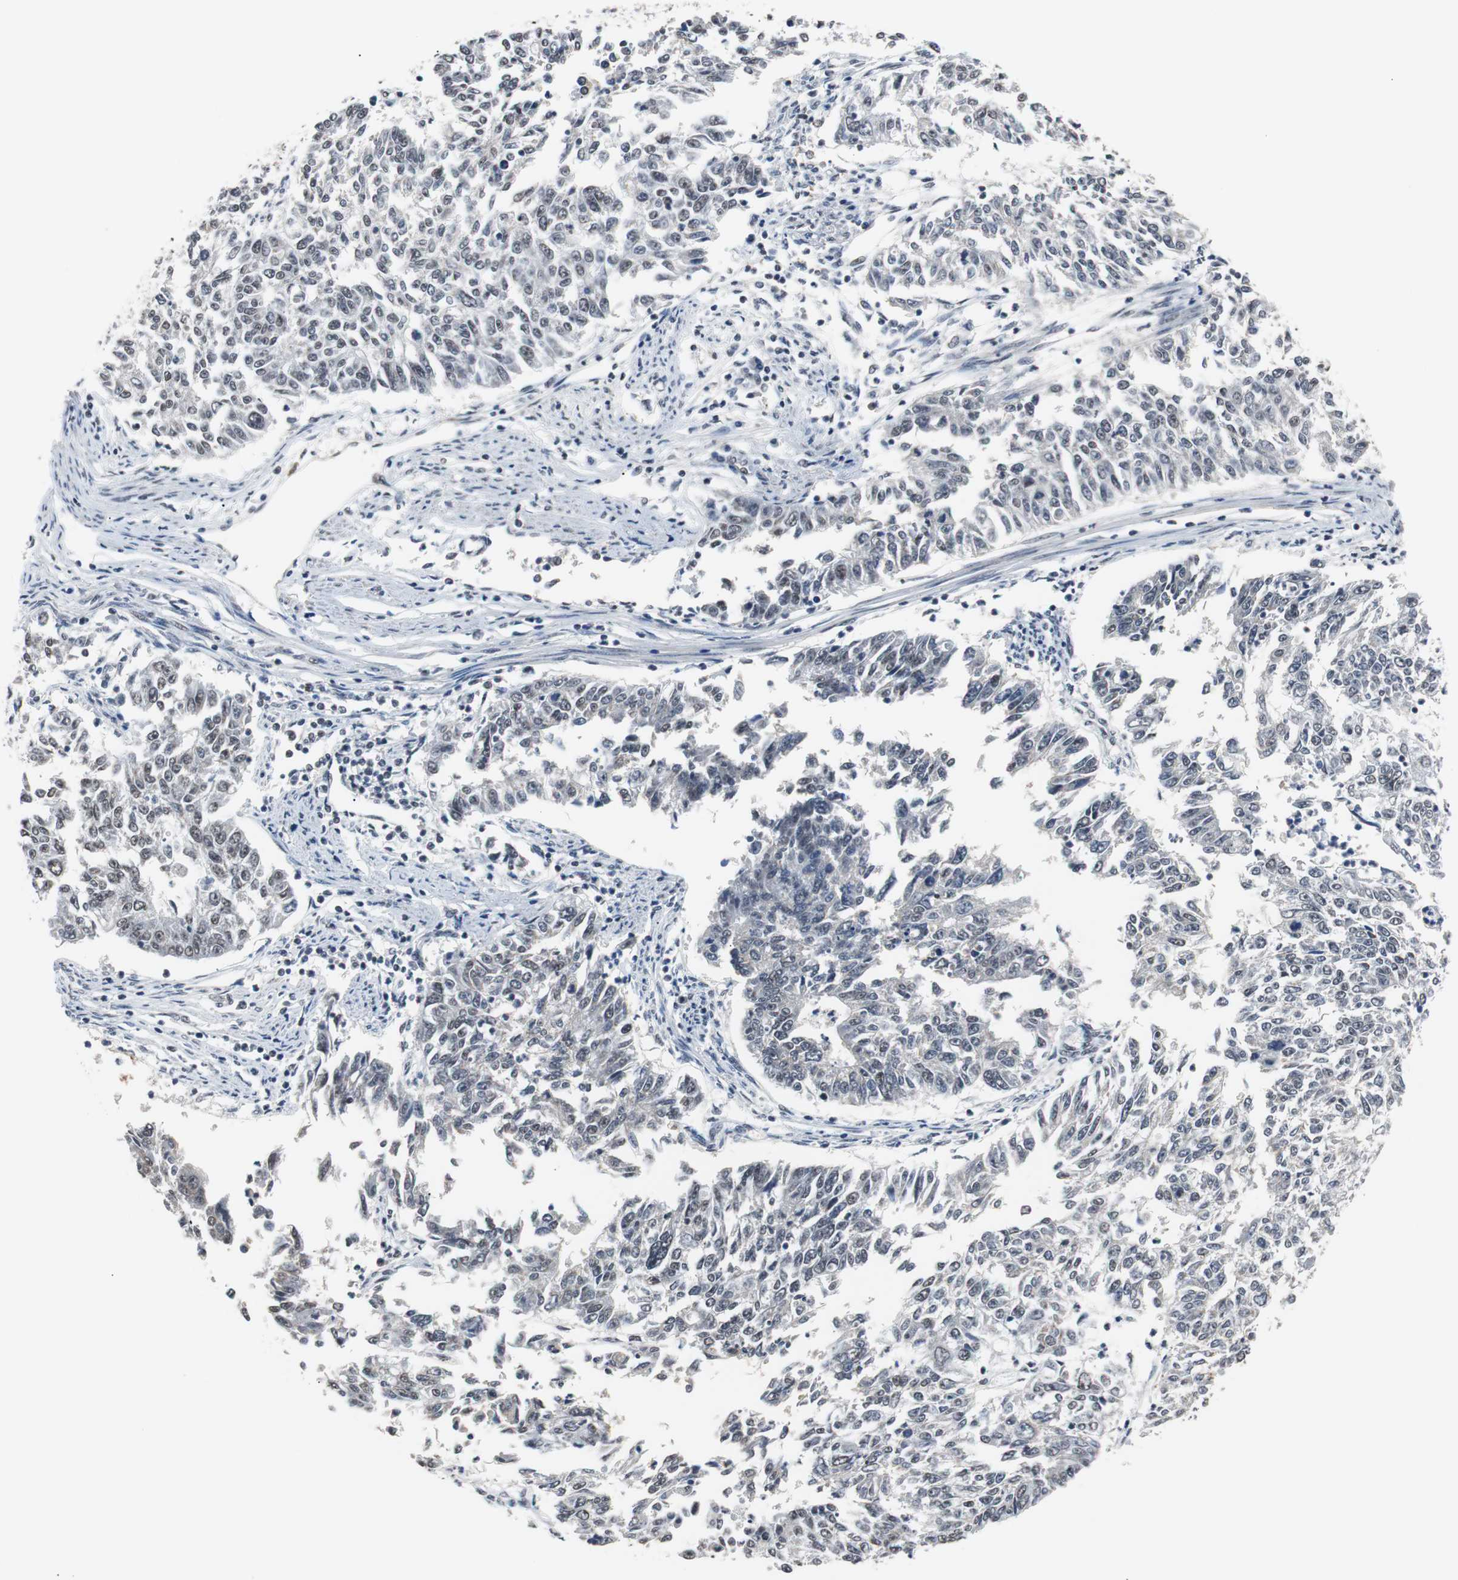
{"staining": {"intensity": "moderate", "quantity": "25%-75%", "location": "nuclear"}, "tissue": "endometrial cancer", "cell_type": "Tumor cells", "image_type": "cancer", "snomed": [{"axis": "morphology", "description": "Adenocarcinoma, NOS"}, {"axis": "topography", "description": "Endometrium"}], "caption": "This is an image of IHC staining of adenocarcinoma (endometrial), which shows moderate staining in the nuclear of tumor cells.", "gene": "TAF7", "patient": {"sex": "female", "age": 42}}